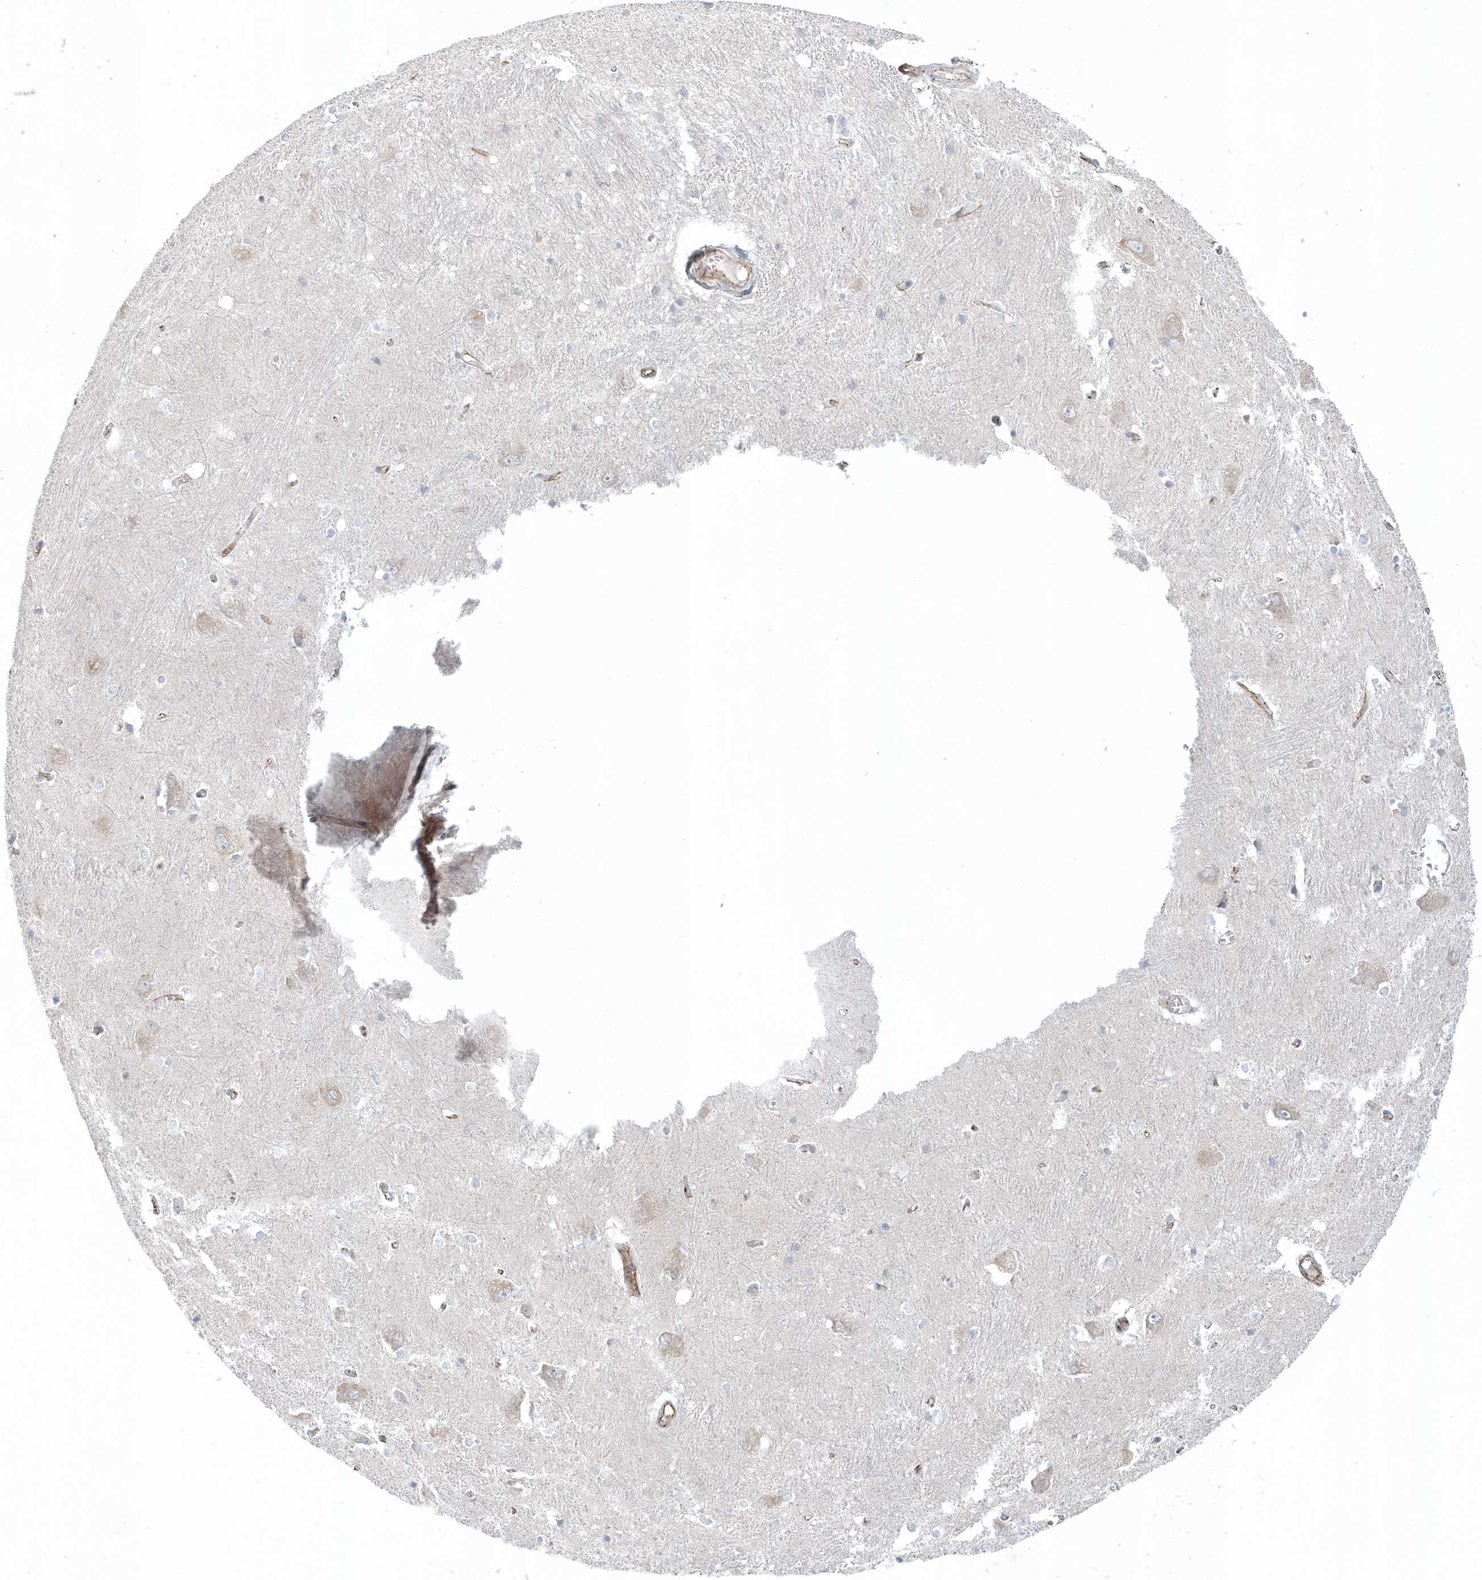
{"staining": {"intensity": "negative", "quantity": "none", "location": "none"}, "tissue": "caudate", "cell_type": "Glial cells", "image_type": "normal", "snomed": [{"axis": "morphology", "description": "Normal tissue, NOS"}, {"axis": "topography", "description": "Lateral ventricle wall"}], "caption": "This image is of benign caudate stained with IHC to label a protein in brown with the nuclei are counter-stained blue. There is no expression in glial cells. (Brightfield microscopy of DAB IHC at high magnification).", "gene": "GPR152", "patient": {"sex": "male", "age": 37}}